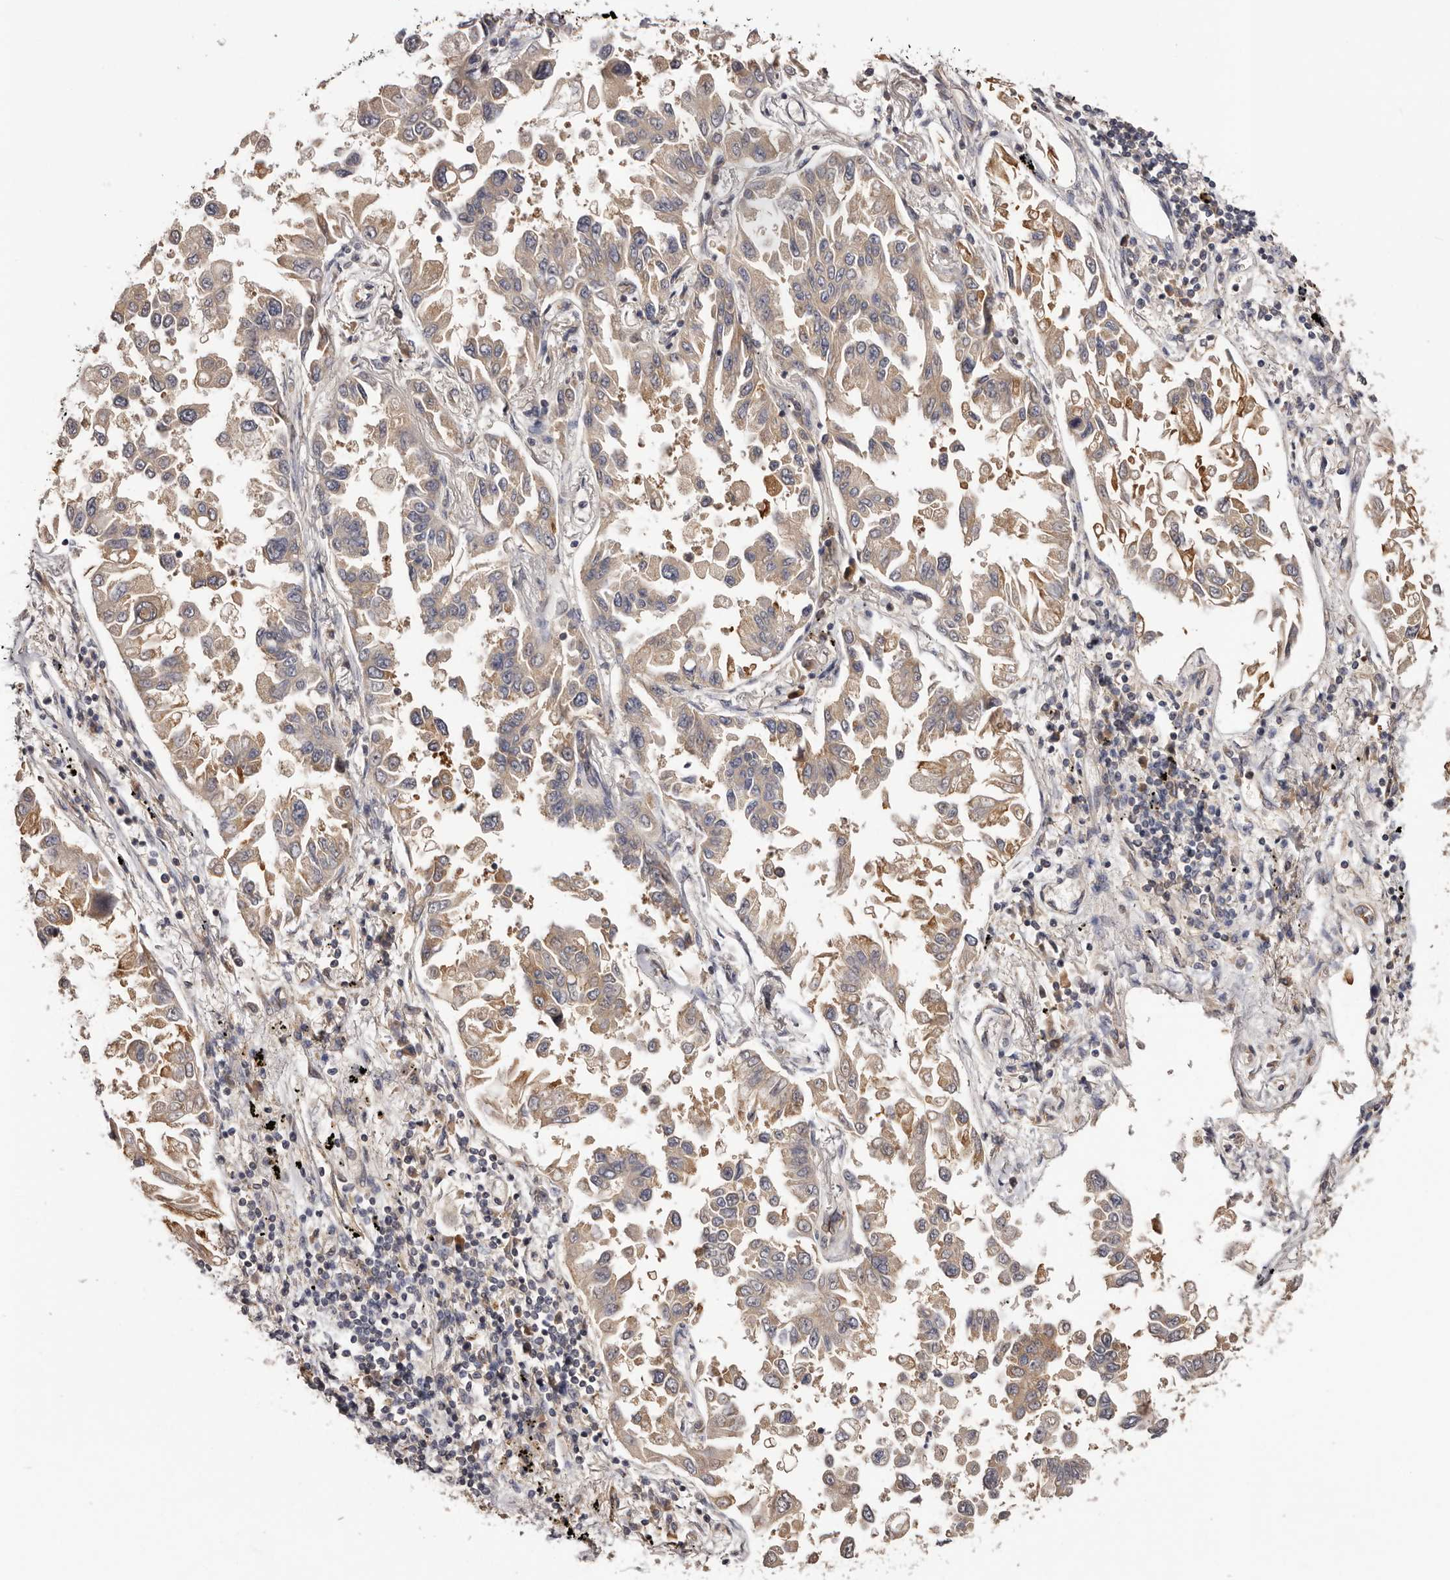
{"staining": {"intensity": "weak", "quantity": ">75%", "location": "cytoplasmic/membranous"}, "tissue": "lung cancer", "cell_type": "Tumor cells", "image_type": "cancer", "snomed": [{"axis": "morphology", "description": "Adenocarcinoma, NOS"}, {"axis": "topography", "description": "Lung"}], "caption": "Immunohistochemical staining of human lung adenocarcinoma shows low levels of weak cytoplasmic/membranous positivity in approximately >75% of tumor cells.", "gene": "LTV1", "patient": {"sex": "female", "age": 67}}